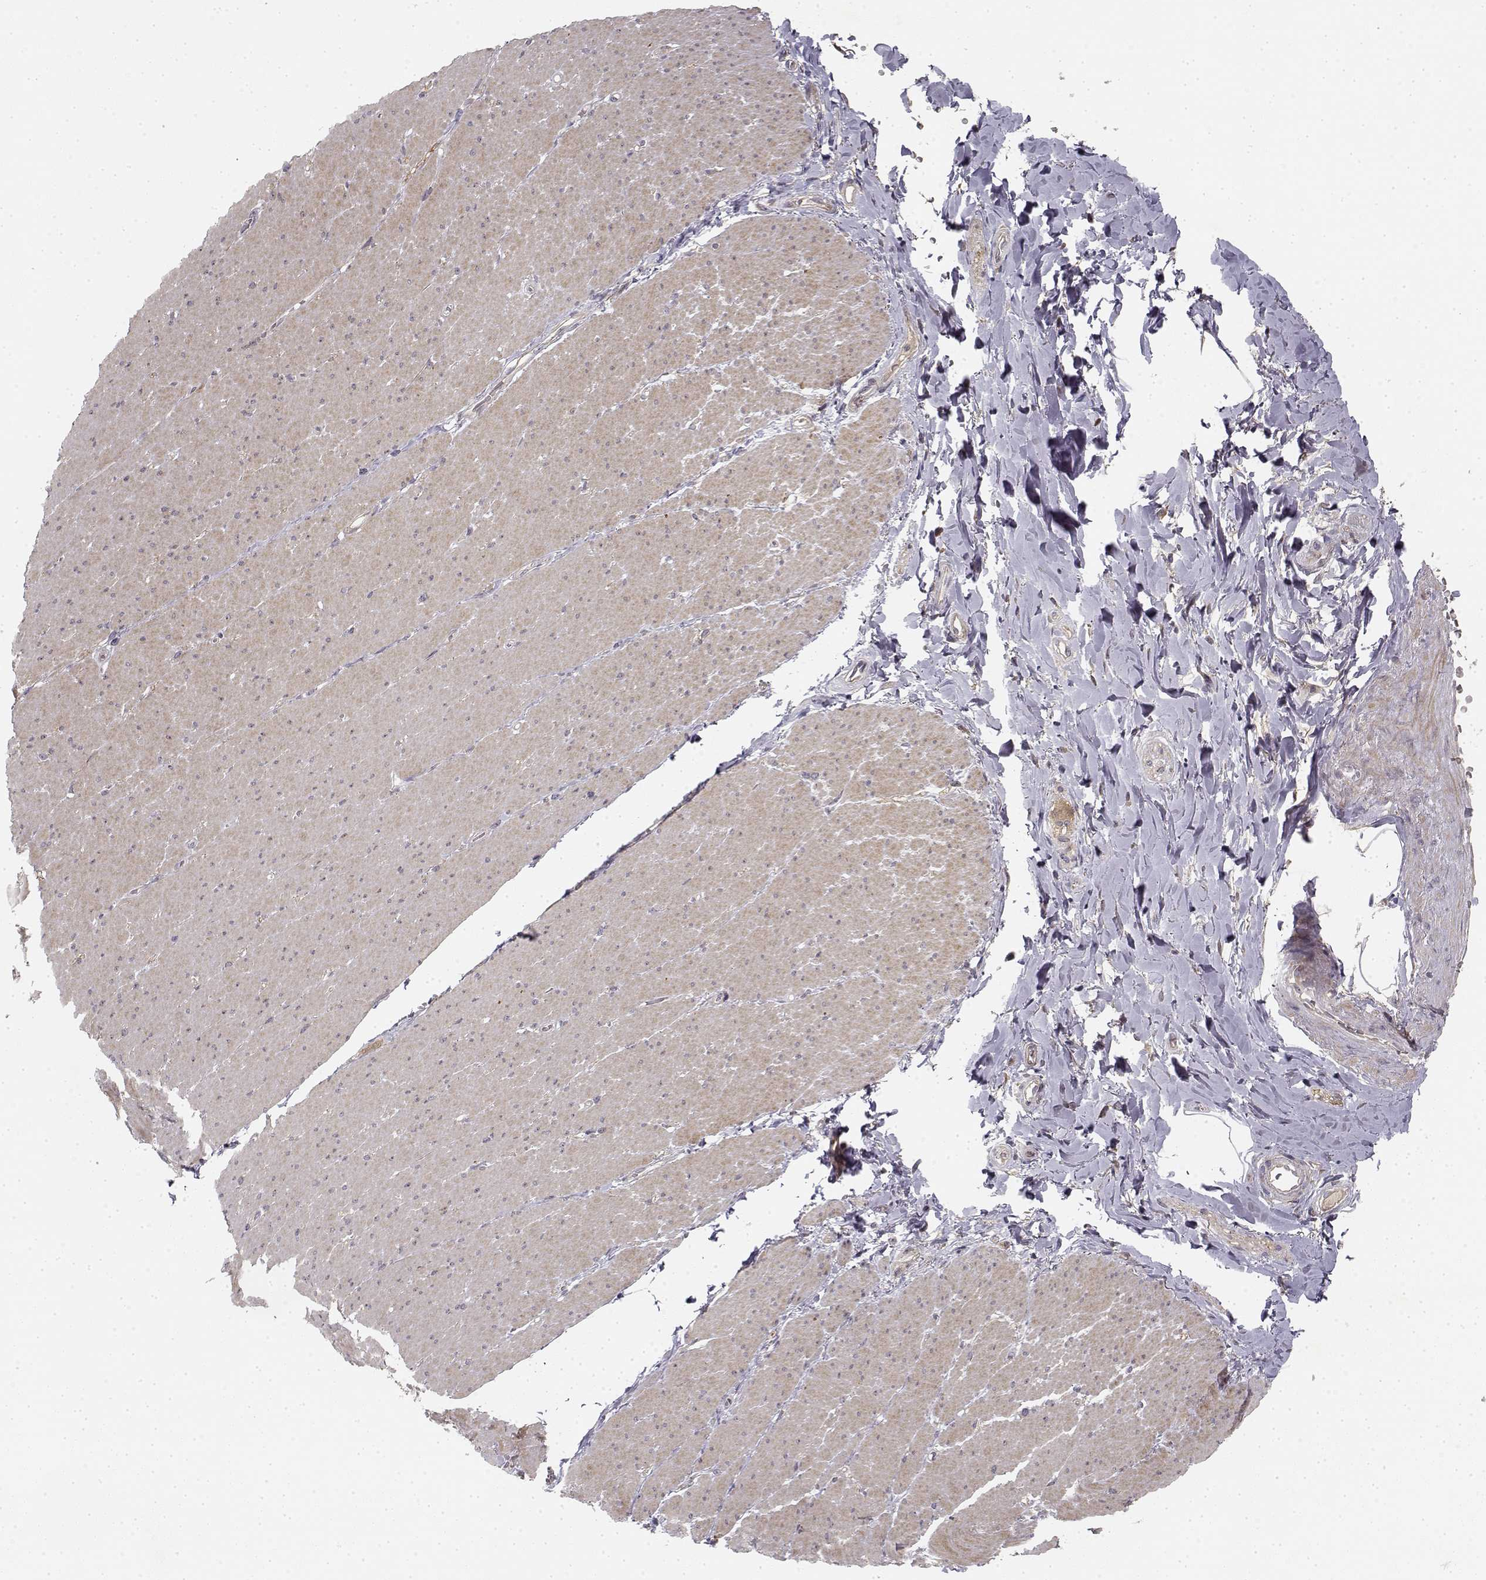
{"staining": {"intensity": "weak", "quantity": "25%-75%", "location": "cytoplasmic/membranous"}, "tissue": "smooth muscle", "cell_type": "Smooth muscle cells", "image_type": "normal", "snomed": [{"axis": "morphology", "description": "Normal tissue, NOS"}, {"axis": "topography", "description": "Smooth muscle"}, {"axis": "topography", "description": "Rectum"}], "caption": "Protein staining of benign smooth muscle exhibits weak cytoplasmic/membranous expression in approximately 25%-75% of smooth muscle cells. Nuclei are stained in blue.", "gene": "MED12L", "patient": {"sex": "male", "age": 53}}